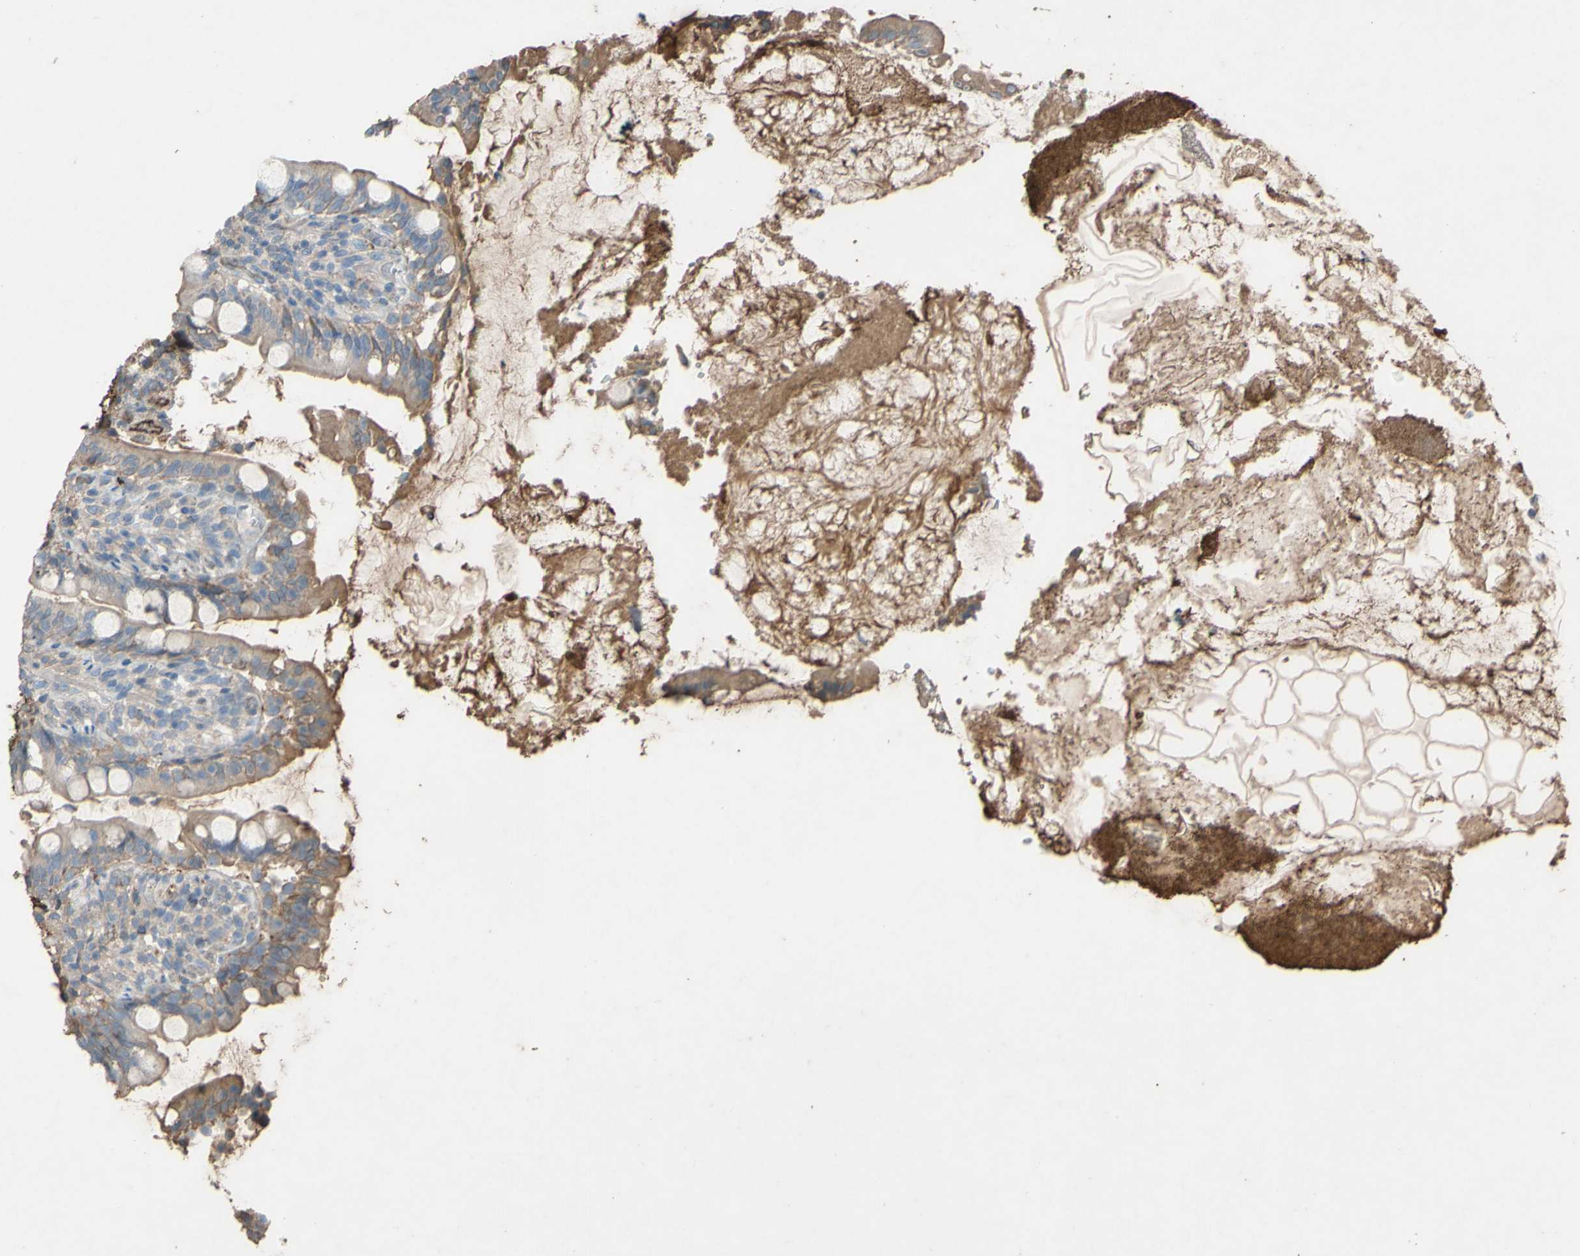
{"staining": {"intensity": "moderate", "quantity": ">75%", "location": "cytoplasmic/membranous"}, "tissue": "small intestine", "cell_type": "Glandular cells", "image_type": "normal", "snomed": [{"axis": "morphology", "description": "Normal tissue, NOS"}, {"axis": "topography", "description": "Small intestine"}], "caption": "Small intestine stained for a protein (brown) reveals moderate cytoplasmic/membranous positive expression in about >75% of glandular cells.", "gene": "PTGDS", "patient": {"sex": "female", "age": 56}}